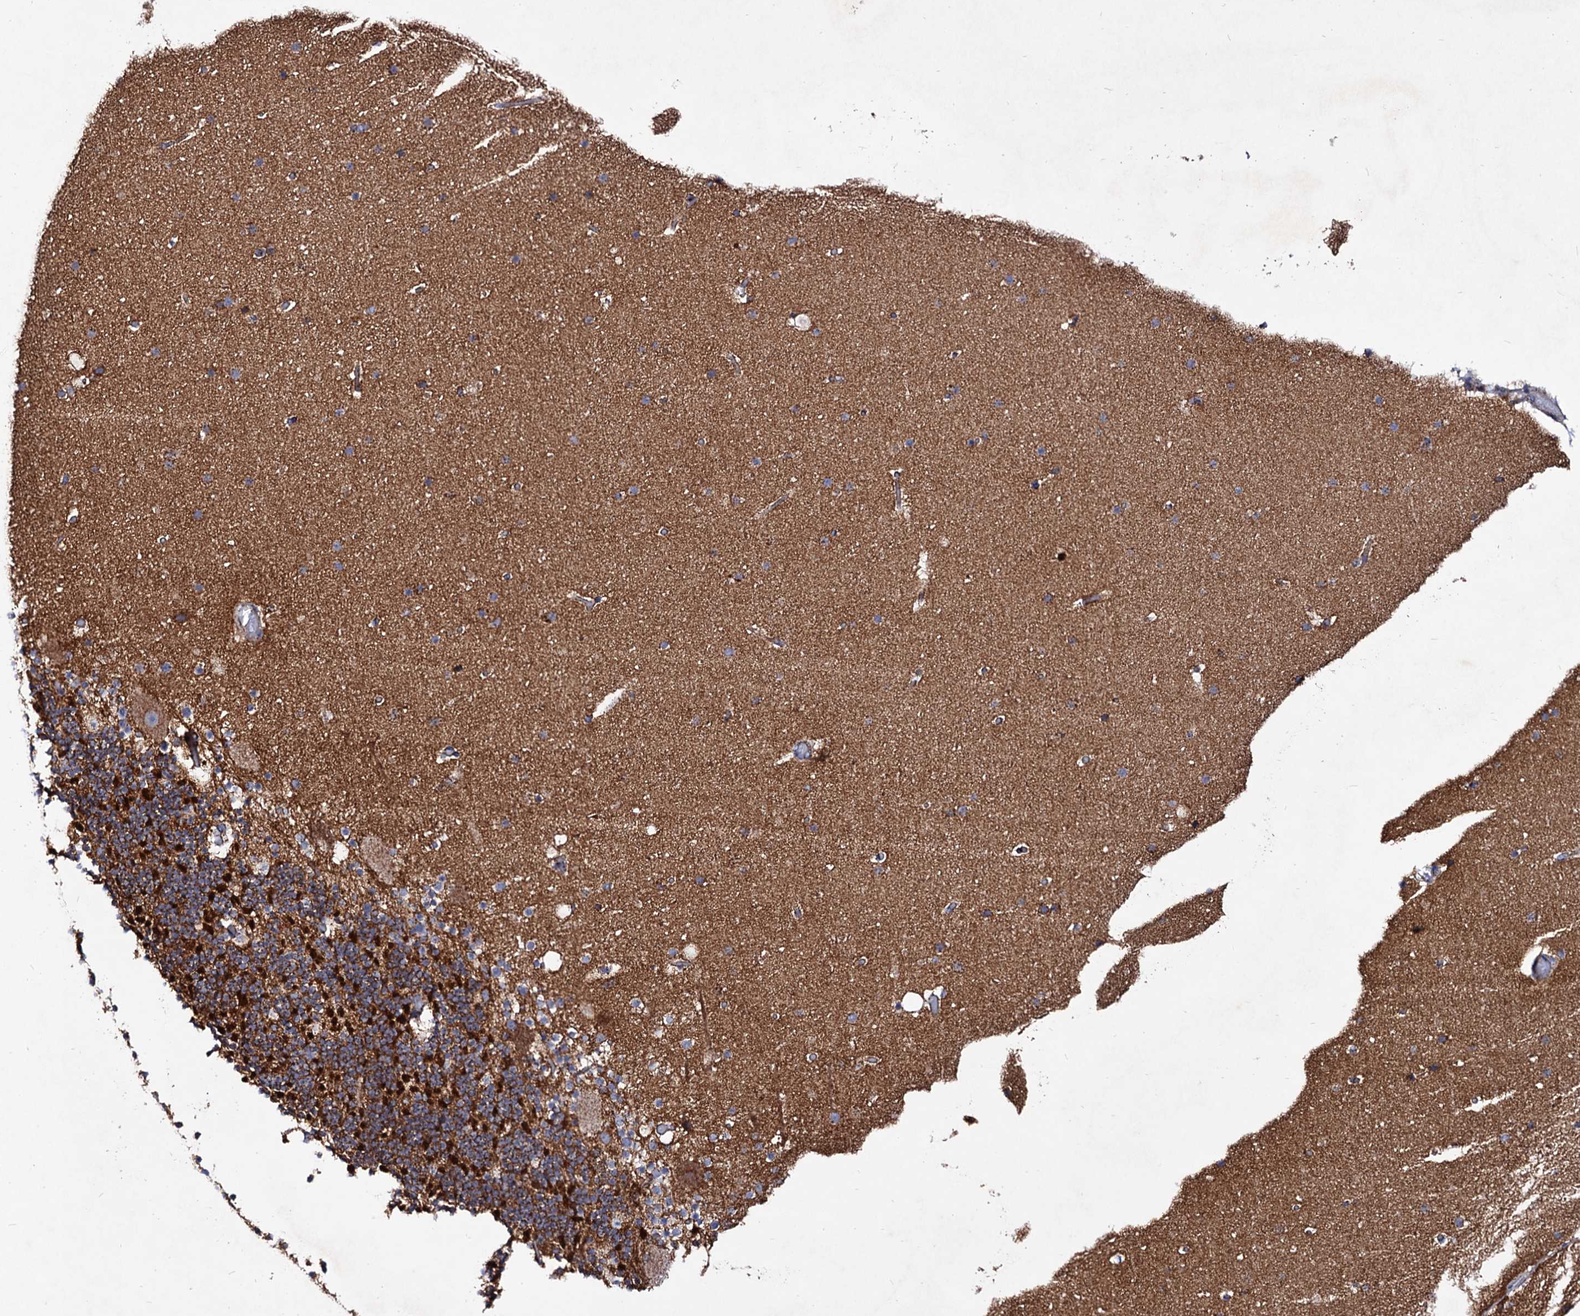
{"staining": {"intensity": "strong", "quantity": "25%-75%", "location": "cytoplasmic/membranous"}, "tissue": "cerebellum", "cell_type": "Cells in granular layer", "image_type": "normal", "snomed": [{"axis": "morphology", "description": "Normal tissue, NOS"}, {"axis": "topography", "description": "Cerebellum"}], "caption": "About 25%-75% of cells in granular layer in unremarkable cerebellum exhibit strong cytoplasmic/membranous protein expression as visualized by brown immunohistochemical staining.", "gene": "ACAD9", "patient": {"sex": "male", "age": 57}}